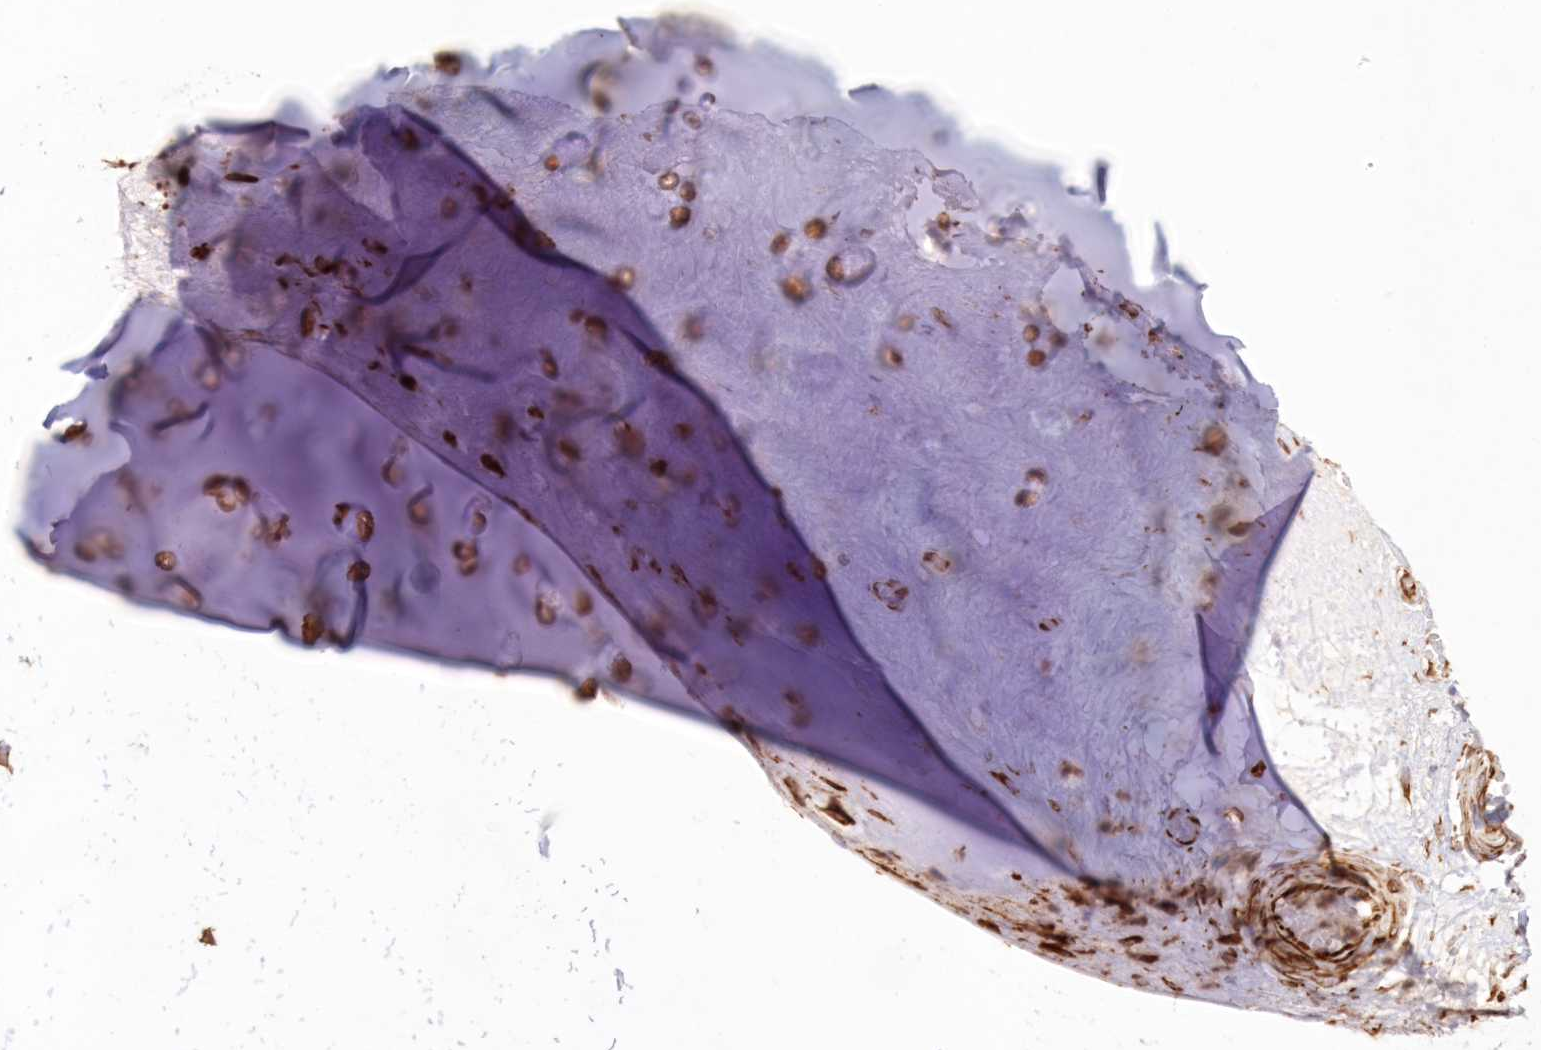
{"staining": {"intensity": "weak", "quantity": "25%-75%", "location": "cytoplasmic/membranous"}, "tissue": "adipose tissue", "cell_type": "Adipocytes", "image_type": "normal", "snomed": [{"axis": "morphology", "description": "Normal tissue, NOS"}, {"axis": "morphology", "description": "Basal cell carcinoma"}, {"axis": "topography", "description": "Cartilage tissue"}, {"axis": "topography", "description": "Nasopharynx"}, {"axis": "topography", "description": "Oral tissue"}], "caption": "The image displays a brown stain indicating the presence of a protein in the cytoplasmic/membranous of adipocytes in adipose tissue.", "gene": "DMRTB1", "patient": {"sex": "female", "age": 77}}